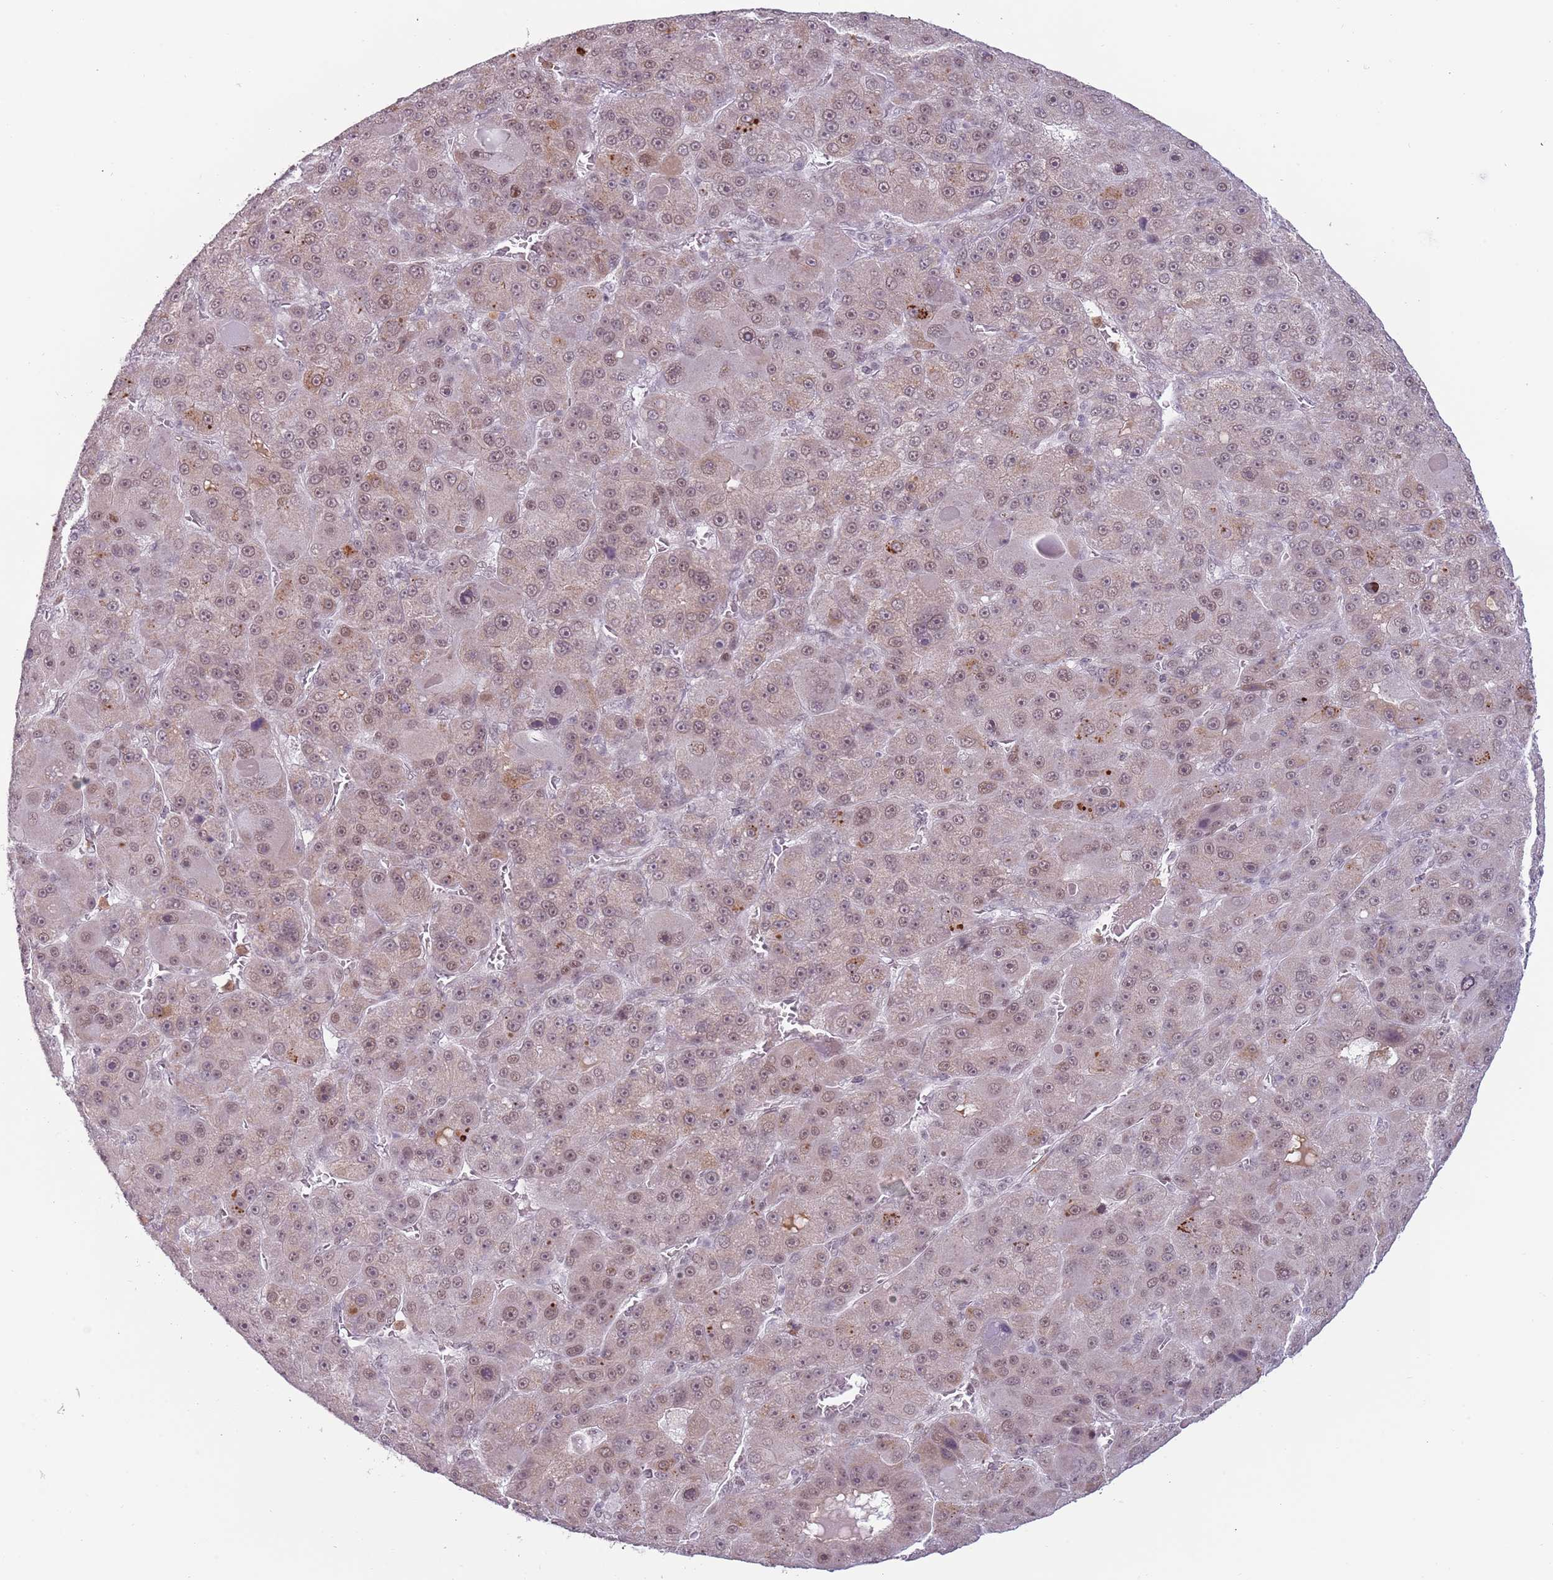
{"staining": {"intensity": "weak", "quantity": ">75%", "location": "nuclear"}, "tissue": "liver cancer", "cell_type": "Tumor cells", "image_type": "cancer", "snomed": [{"axis": "morphology", "description": "Carcinoma, Hepatocellular, NOS"}, {"axis": "topography", "description": "Liver"}], "caption": "The immunohistochemical stain labels weak nuclear staining in tumor cells of hepatocellular carcinoma (liver) tissue.", "gene": "REXO4", "patient": {"sex": "male", "age": 76}}